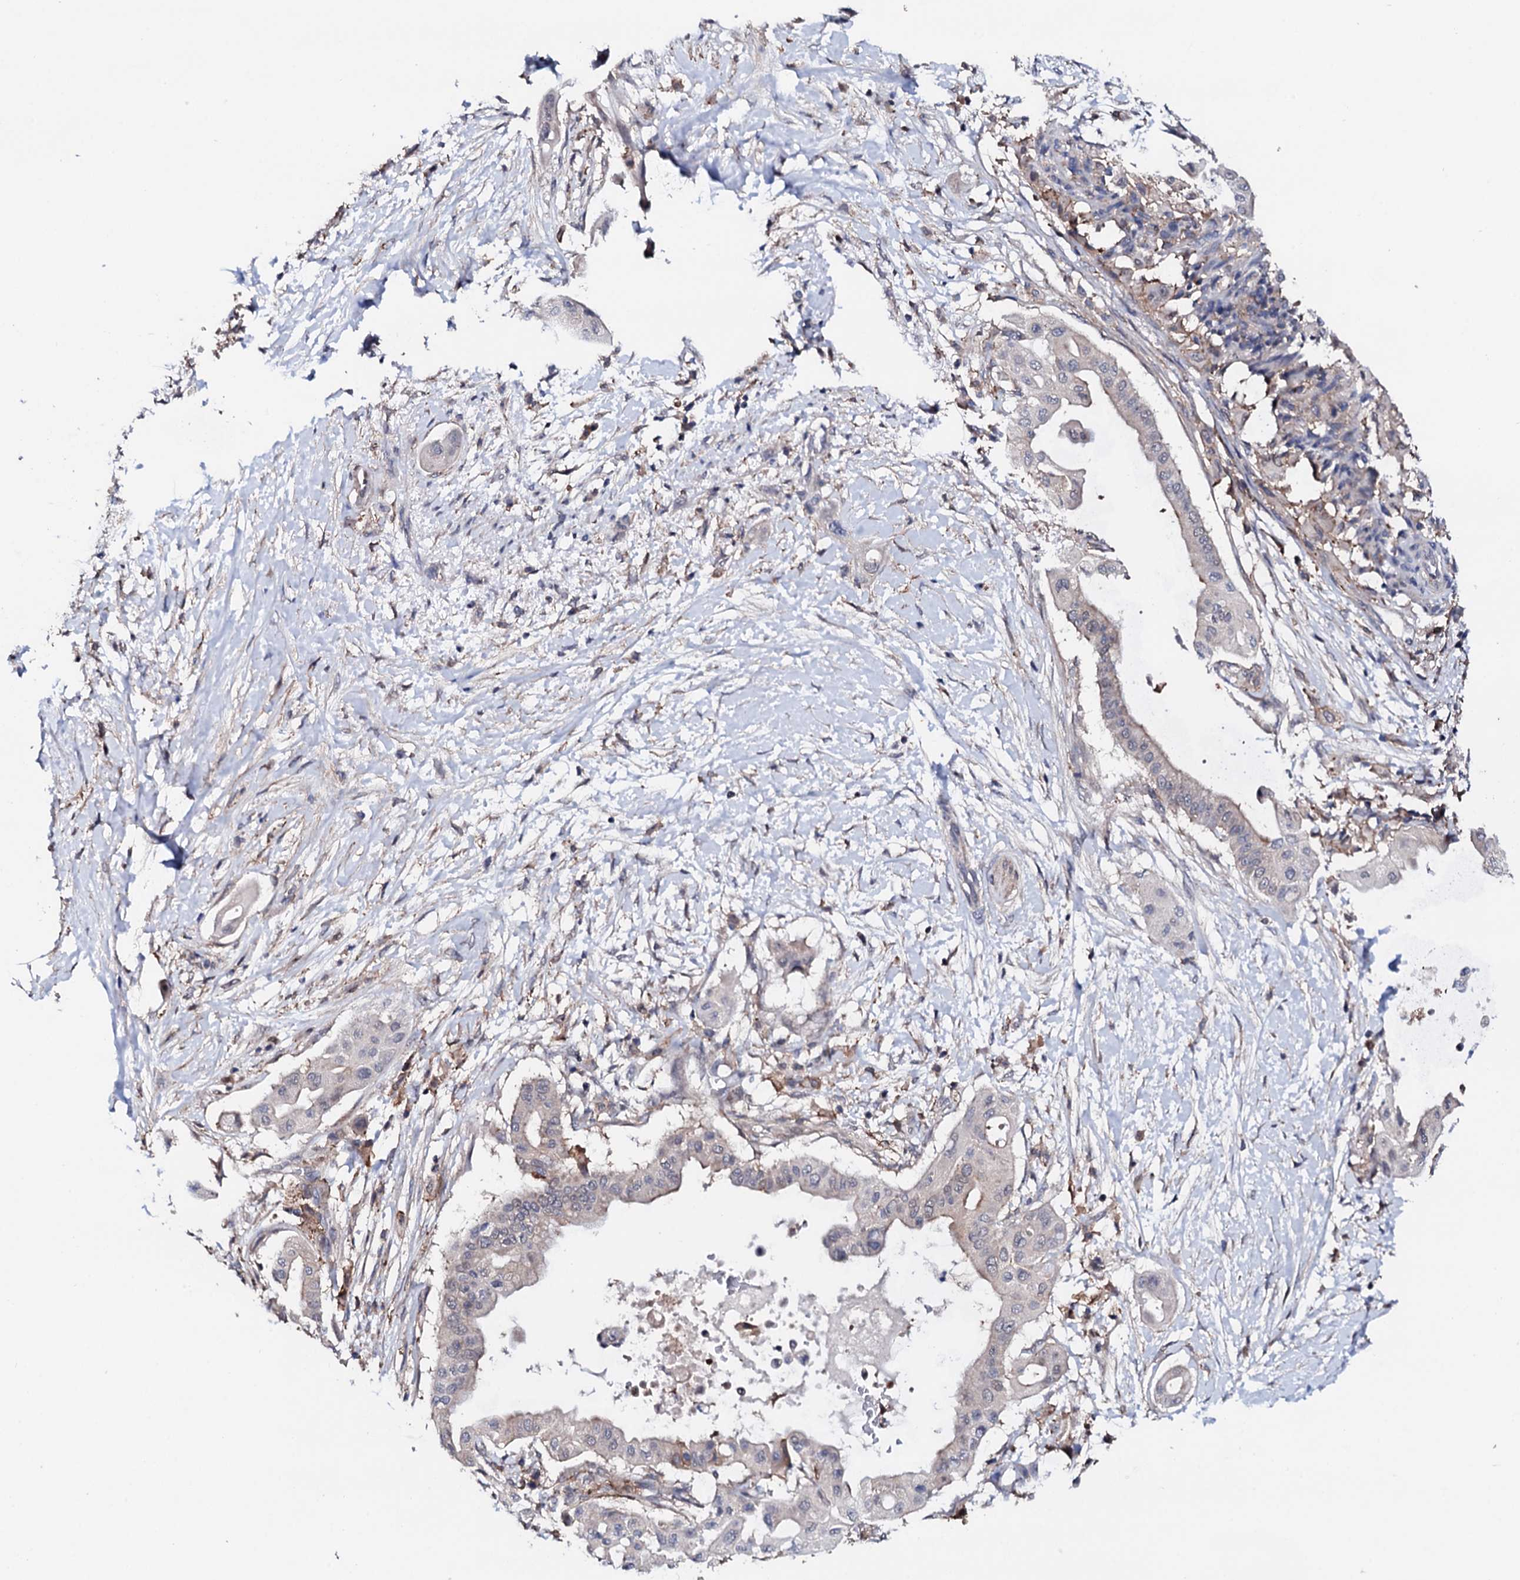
{"staining": {"intensity": "negative", "quantity": "none", "location": "none"}, "tissue": "pancreatic cancer", "cell_type": "Tumor cells", "image_type": "cancer", "snomed": [{"axis": "morphology", "description": "Adenocarcinoma, NOS"}, {"axis": "topography", "description": "Pancreas"}], "caption": "Human adenocarcinoma (pancreatic) stained for a protein using IHC shows no staining in tumor cells.", "gene": "EDC3", "patient": {"sex": "male", "age": 68}}